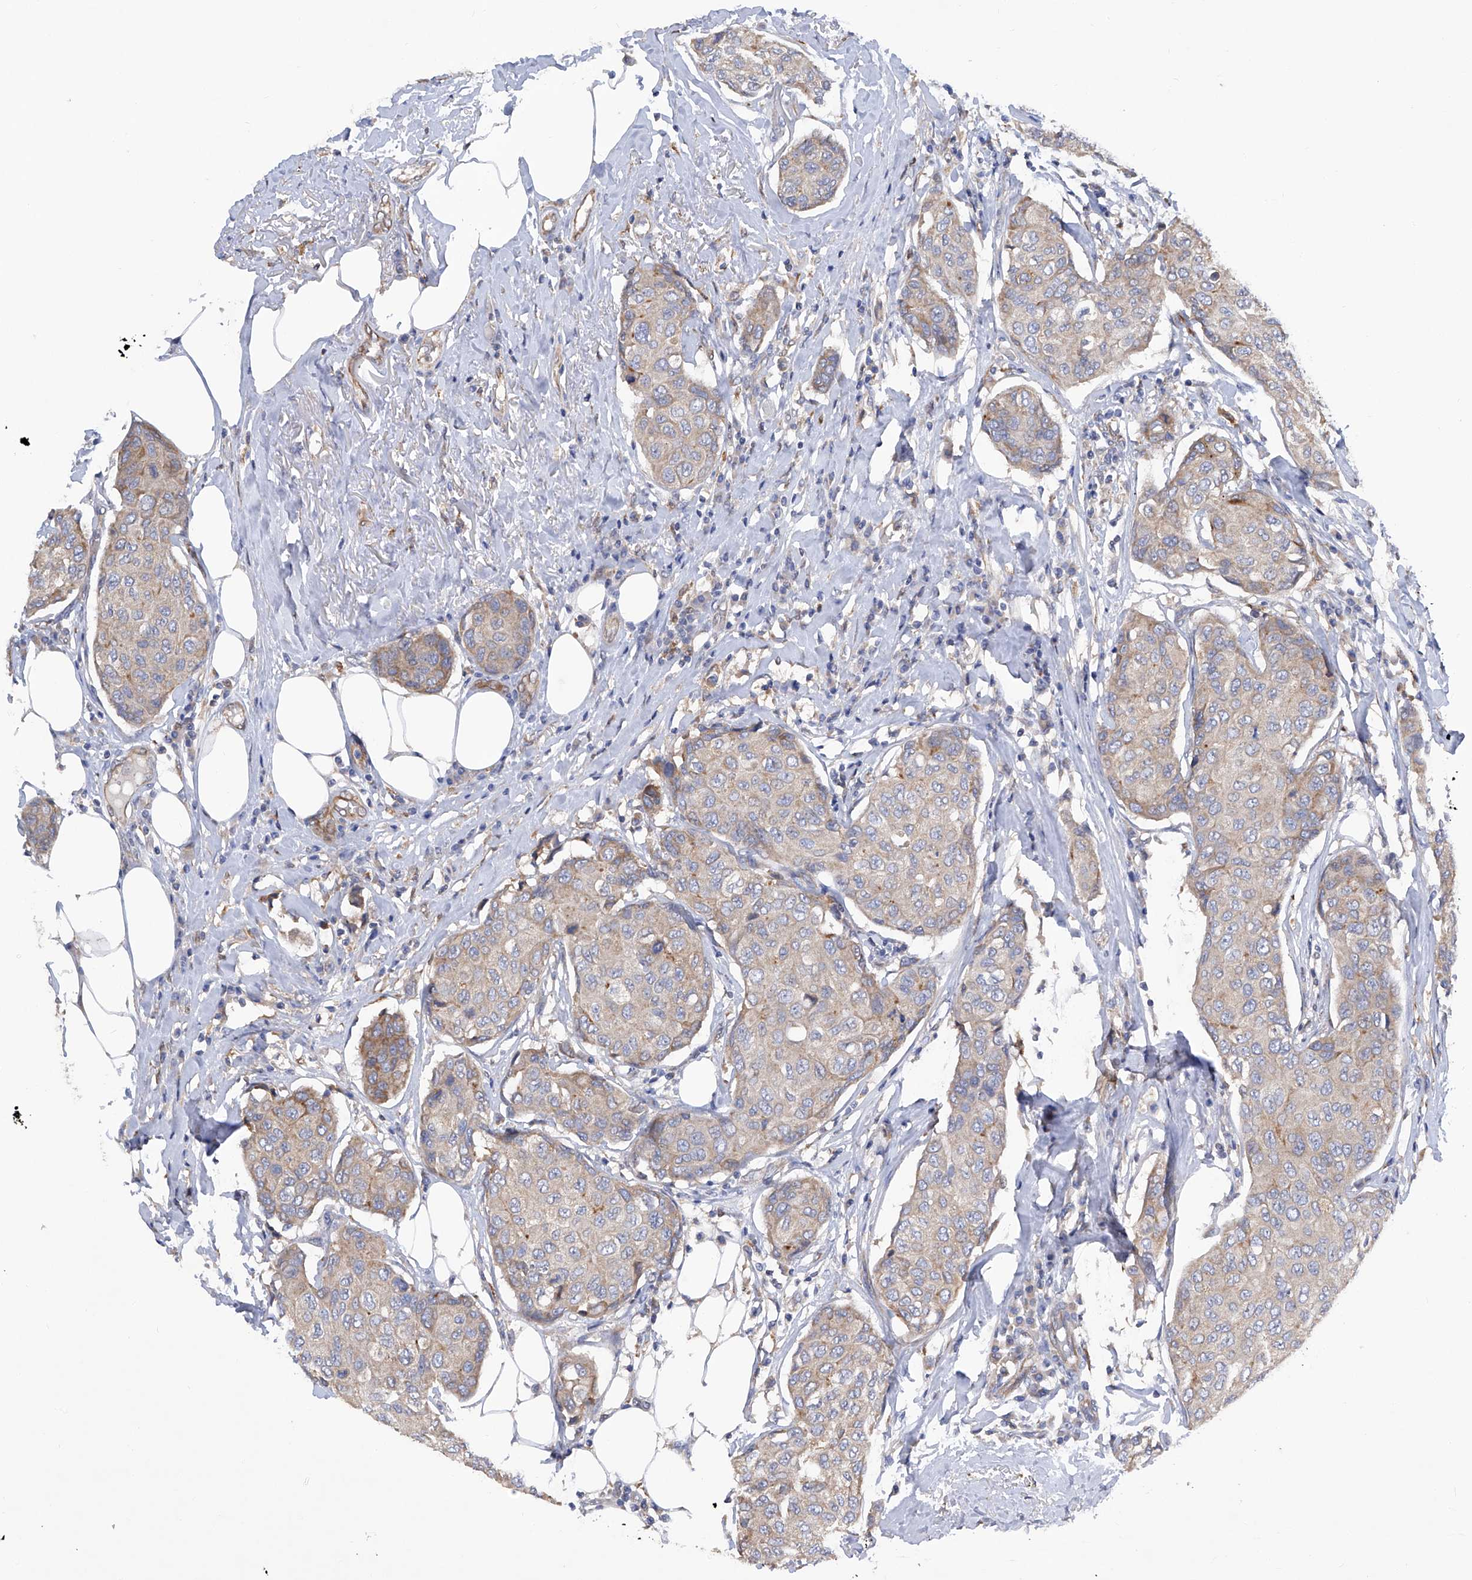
{"staining": {"intensity": "weak", "quantity": ">75%", "location": "cytoplasmic/membranous"}, "tissue": "breast cancer", "cell_type": "Tumor cells", "image_type": "cancer", "snomed": [{"axis": "morphology", "description": "Duct carcinoma"}, {"axis": "topography", "description": "Breast"}], "caption": "Weak cytoplasmic/membranous expression for a protein is present in about >75% of tumor cells of breast intraductal carcinoma using IHC.", "gene": "SPATA20", "patient": {"sex": "female", "age": 80}}